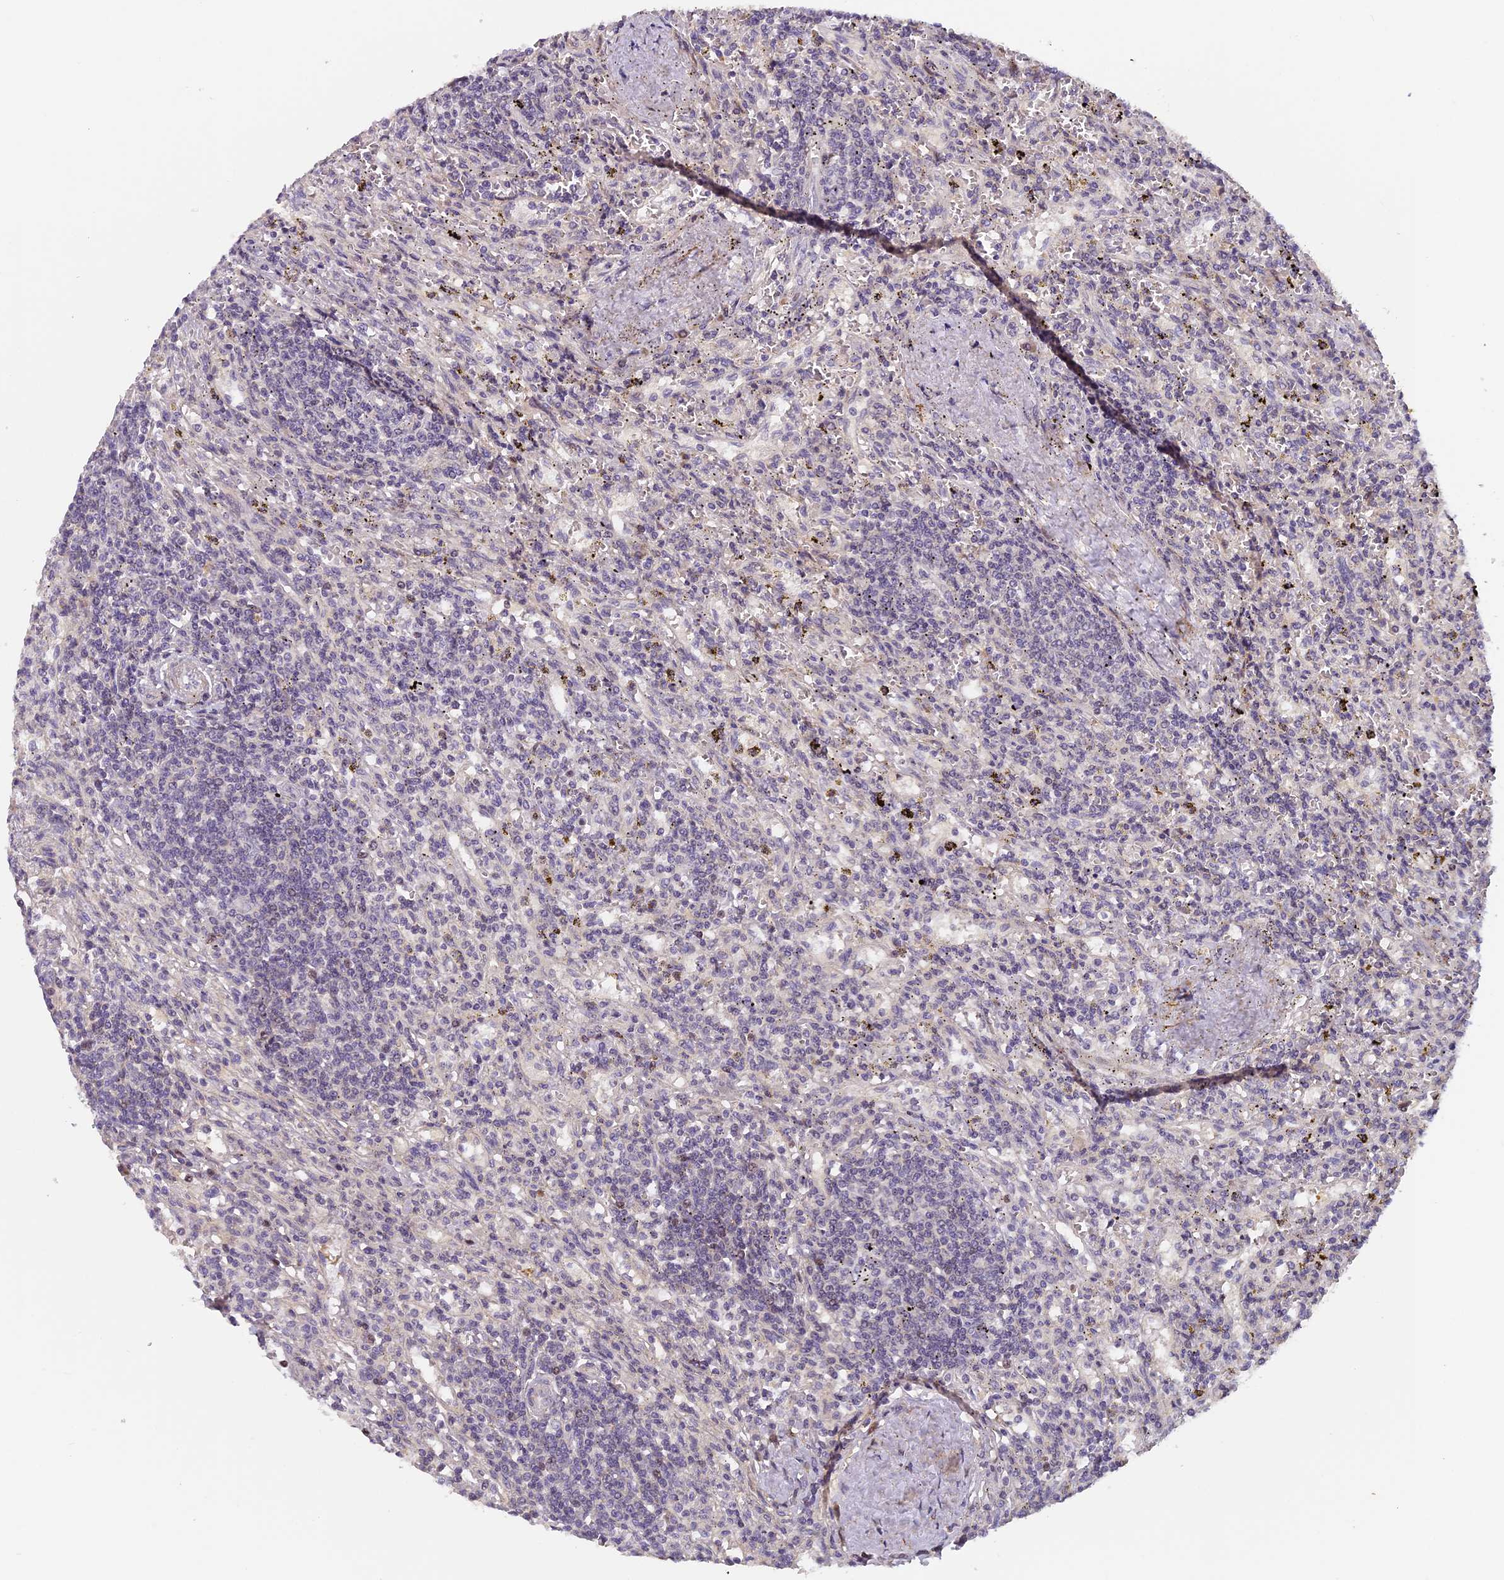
{"staining": {"intensity": "negative", "quantity": "none", "location": "none"}, "tissue": "lymphoma", "cell_type": "Tumor cells", "image_type": "cancer", "snomed": [{"axis": "morphology", "description": "Malignant lymphoma, non-Hodgkin's type, Low grade"}, {"axis": "topography", "description": "Spleen"}], "caption": "Lymphoma was stained to show a protein in brown. There is no significant positivity in tumor cells. (Brightfield microscopy of DAB IHC at high magnification).", "gene": "RAB28", "patient": {"sex": "male", "age": 76}}